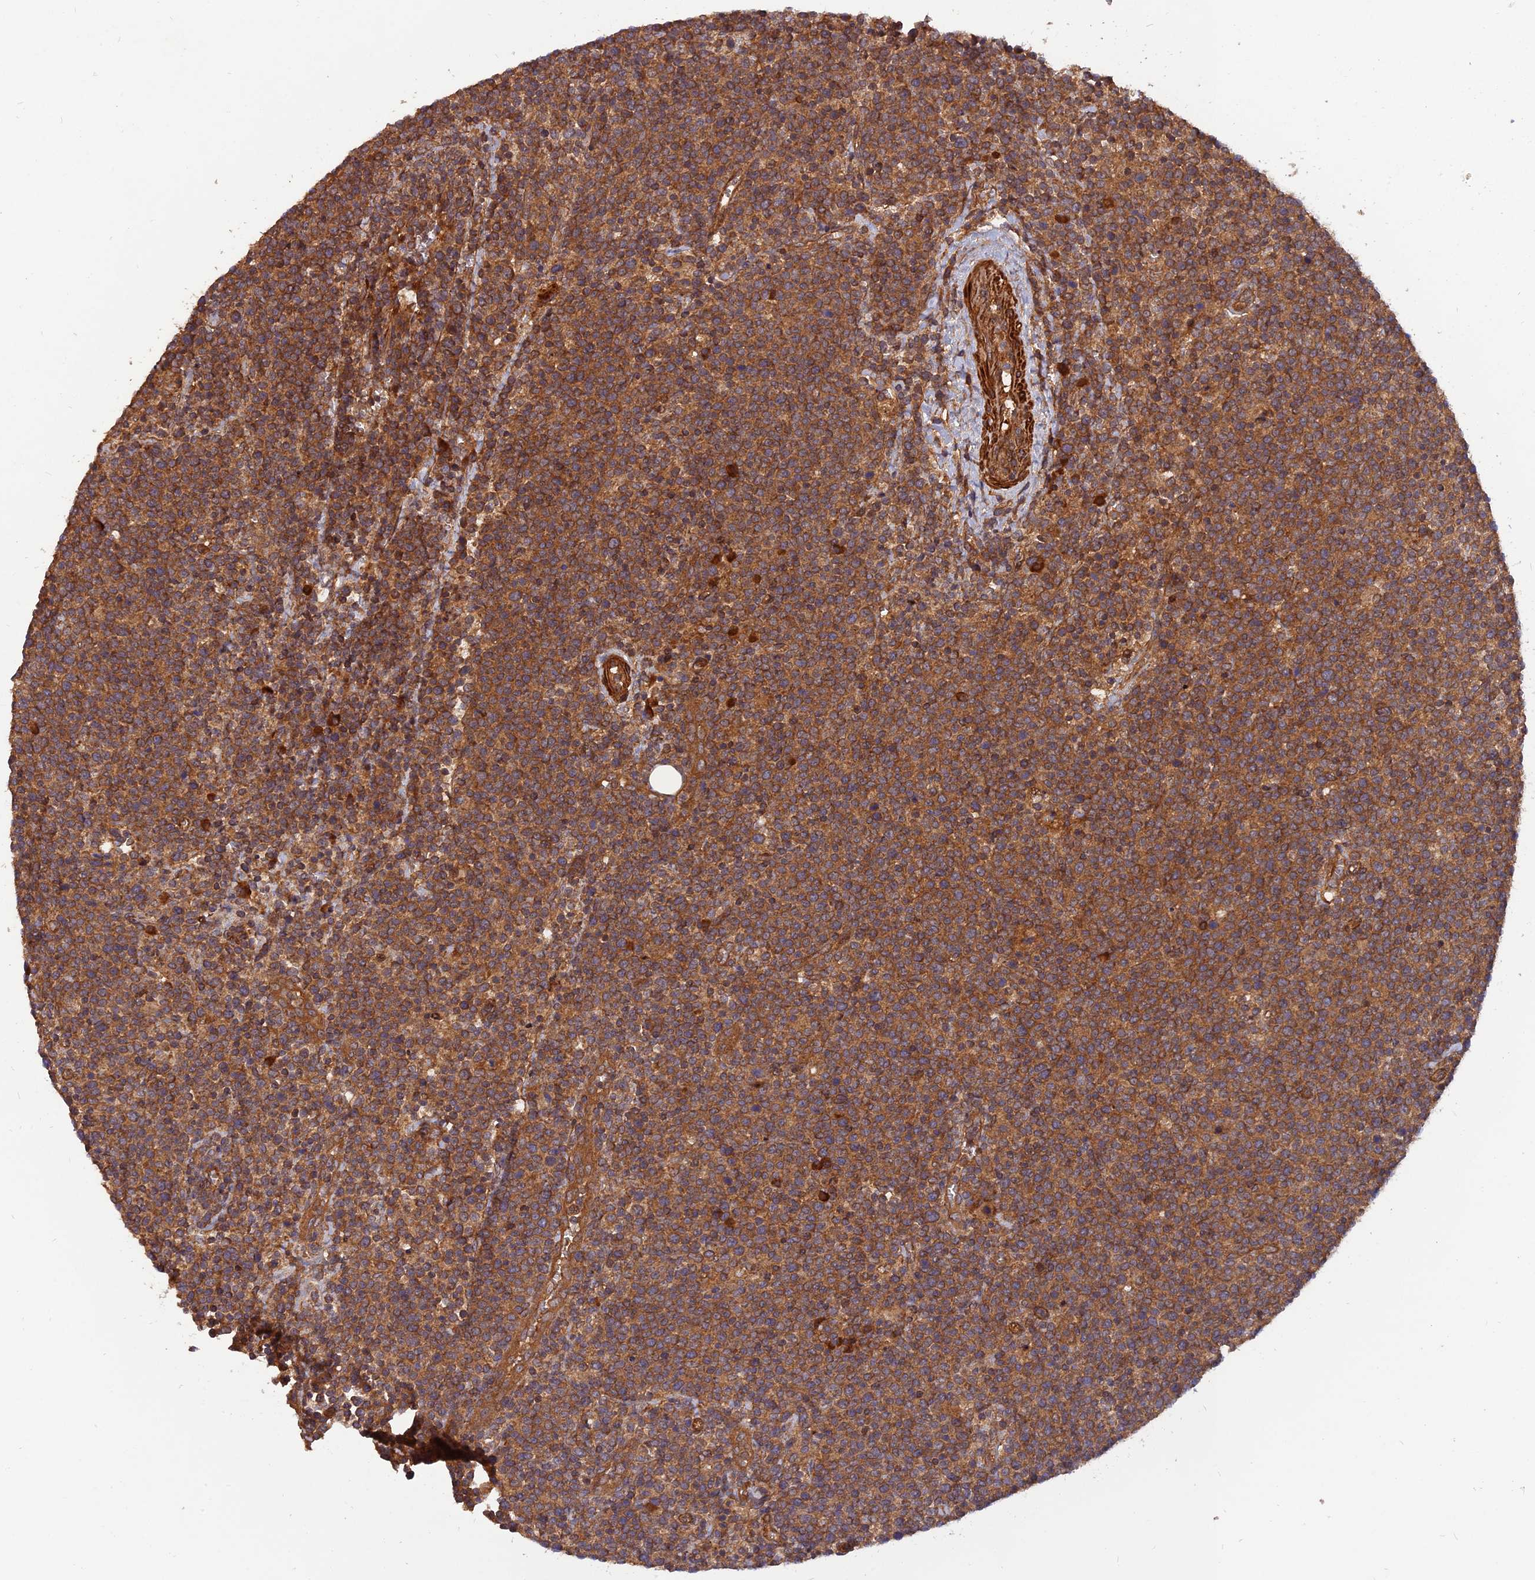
{"staining": {"intensity": "strong", "quantity": ">75%", "location": "cytoplasmic/membranous"}, "tissue": "lymphoma", "cell_type": "Tumor cells", "image_type": "cancer", "snomed": [{"axis": "morphology", "description": "Malignant lymphoma, non-Hodgkin's type, High grade"}, {"axis": "topography", "description": "Lymph node"}], "caption": "Lymphoma was stained to show a protein in brown. There is high levels of strong cytoplasmic/membranous positivity in about >75% of tumor cells. Immunohistochemistry (ihc) stains the protein in brown and the nuclei are stained blue.", "gene": "RELCH", "patient": {"sex": "male", "age": 61}}